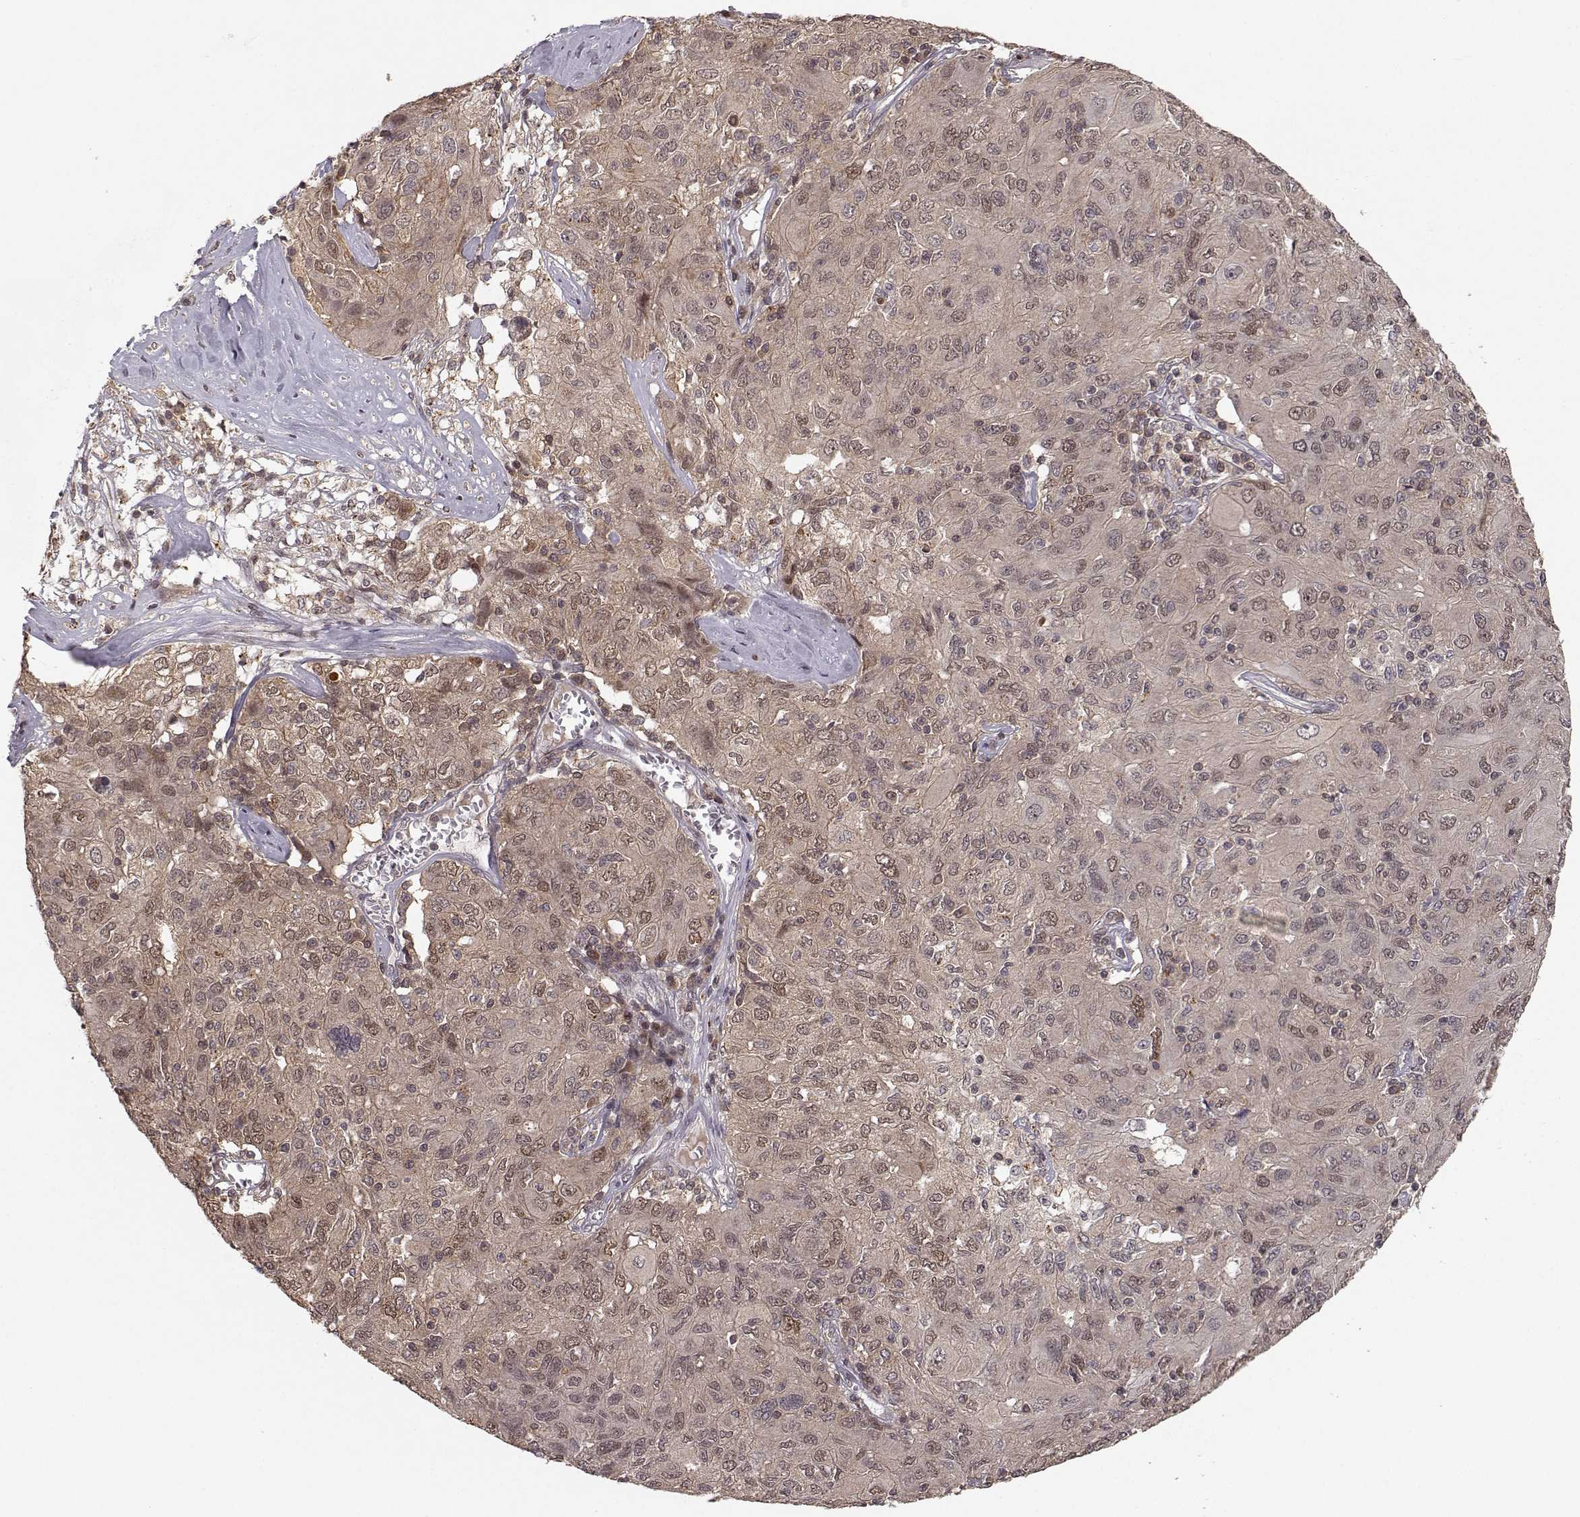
{"staining": {"intensity": "weak", "quantity": "<25%", "location": "cytoplasmic/membranous"}, "tissue": "ovarian cancer", "cell_type": "Tumor cells", "image_type": "cancer", "snomed": [{"axis": "morphology", "description": "Carcinoma, endometroid"}, {"axis": "topography", "description": "Ovary"}], "caption": "A high-resolution histopathology image shows immunohistochemistry (IHC) staining of ovarian endometroid carcinoma, which exhibits no significant expression in tumor cells.", "gene": "PLEKHG3", "patient": {"sex": "female", "age": 50}}